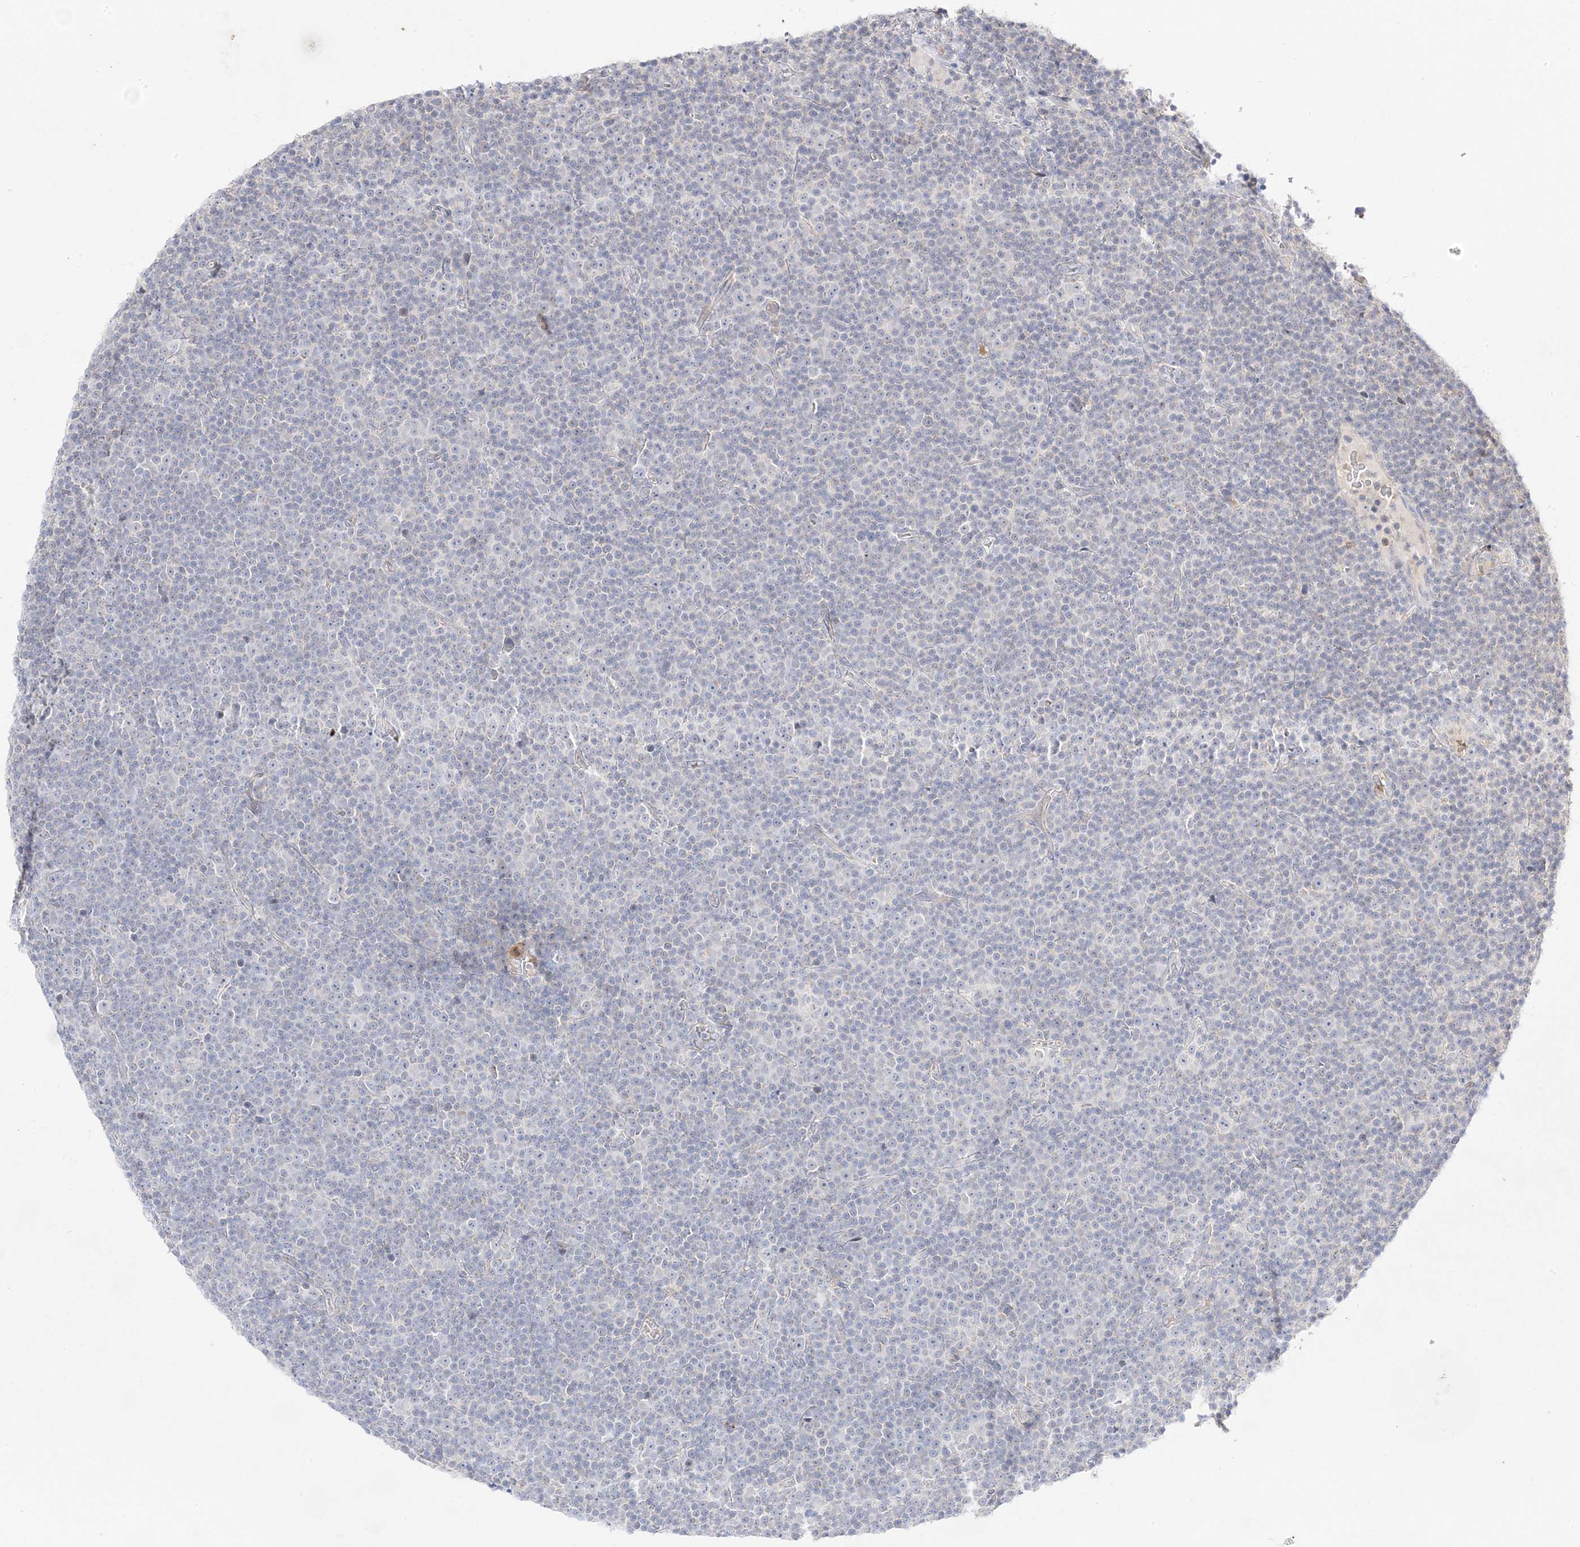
{"staining": {"intensity": "negative", "quantity": "none", "location": "none"}, "tissue": "lymphoma", "cell_type": "Tumor cells", "image_type": "cancer", "snomed": [{"axis": "morphology", "description": "Malignant lymphoma, non-Hodgkin's type, Low grade"}, {"axis": "topography", "description": "Lymph node"}], "caption": "The immunohistochemistry histopathology image has no significant expression in tumor cells of low-grade malignant lymphoma, non-Hodgkin's type tissue.", "gene": "TRANK1", "patient": {"sex": "female", "age": 67}}